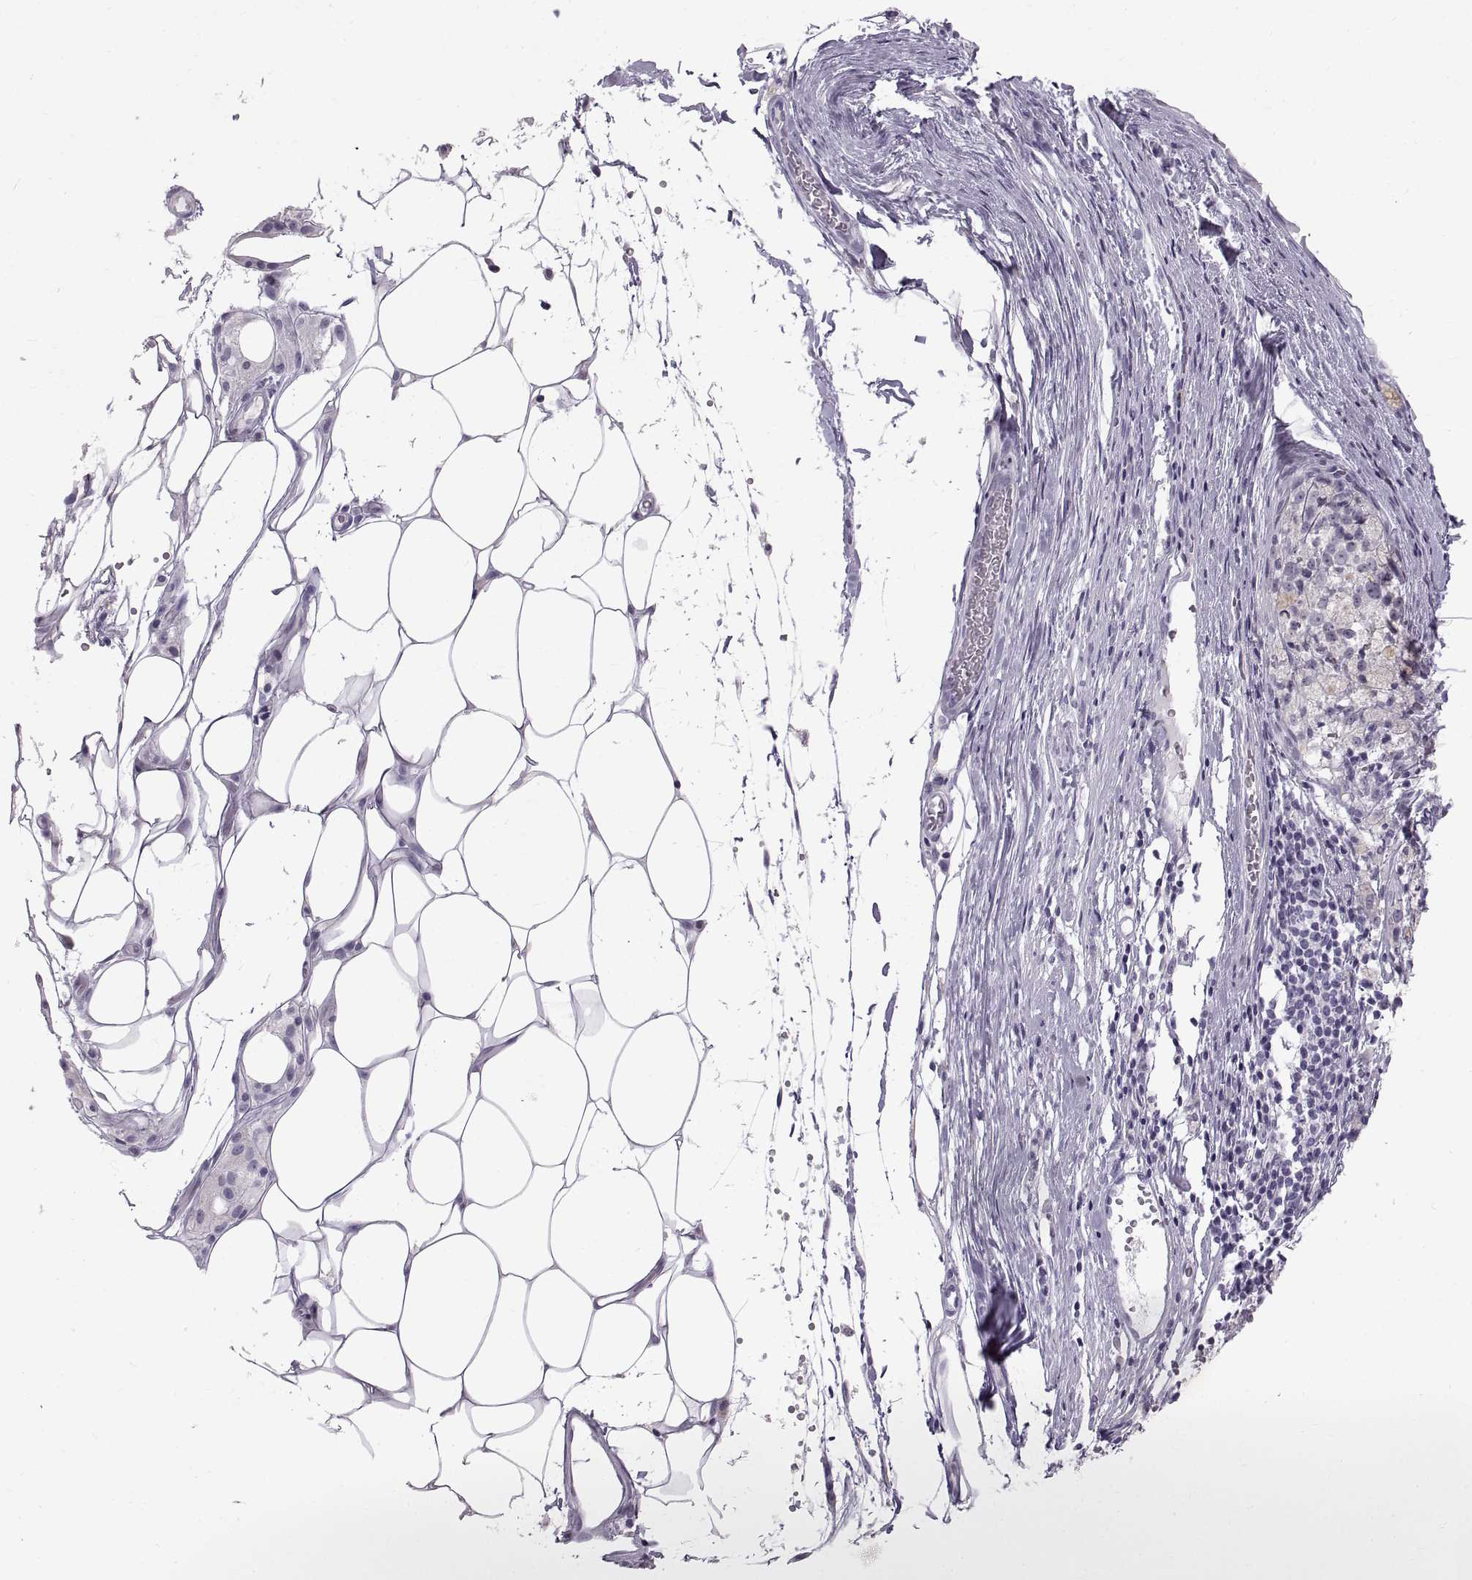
{"staining": {"intensity": "negative", "quantity": "none", "location": "none"}, "tissue": "melanoma", "cell_type": "Tumor cells", "image_type": "cancer", "snomed": [{"axis": "morphology", "description": "Malignant melanoma, Metastatic site"}, {"axis": "topography", "description": "Lymph node"}], "caption": "Tumor cells show no significant positivity in malignant melanoma (metastatic site). Nuclei are stained in blue.", "gene": "SPACDR", "patient": {"sex": "female", "age": 64}}